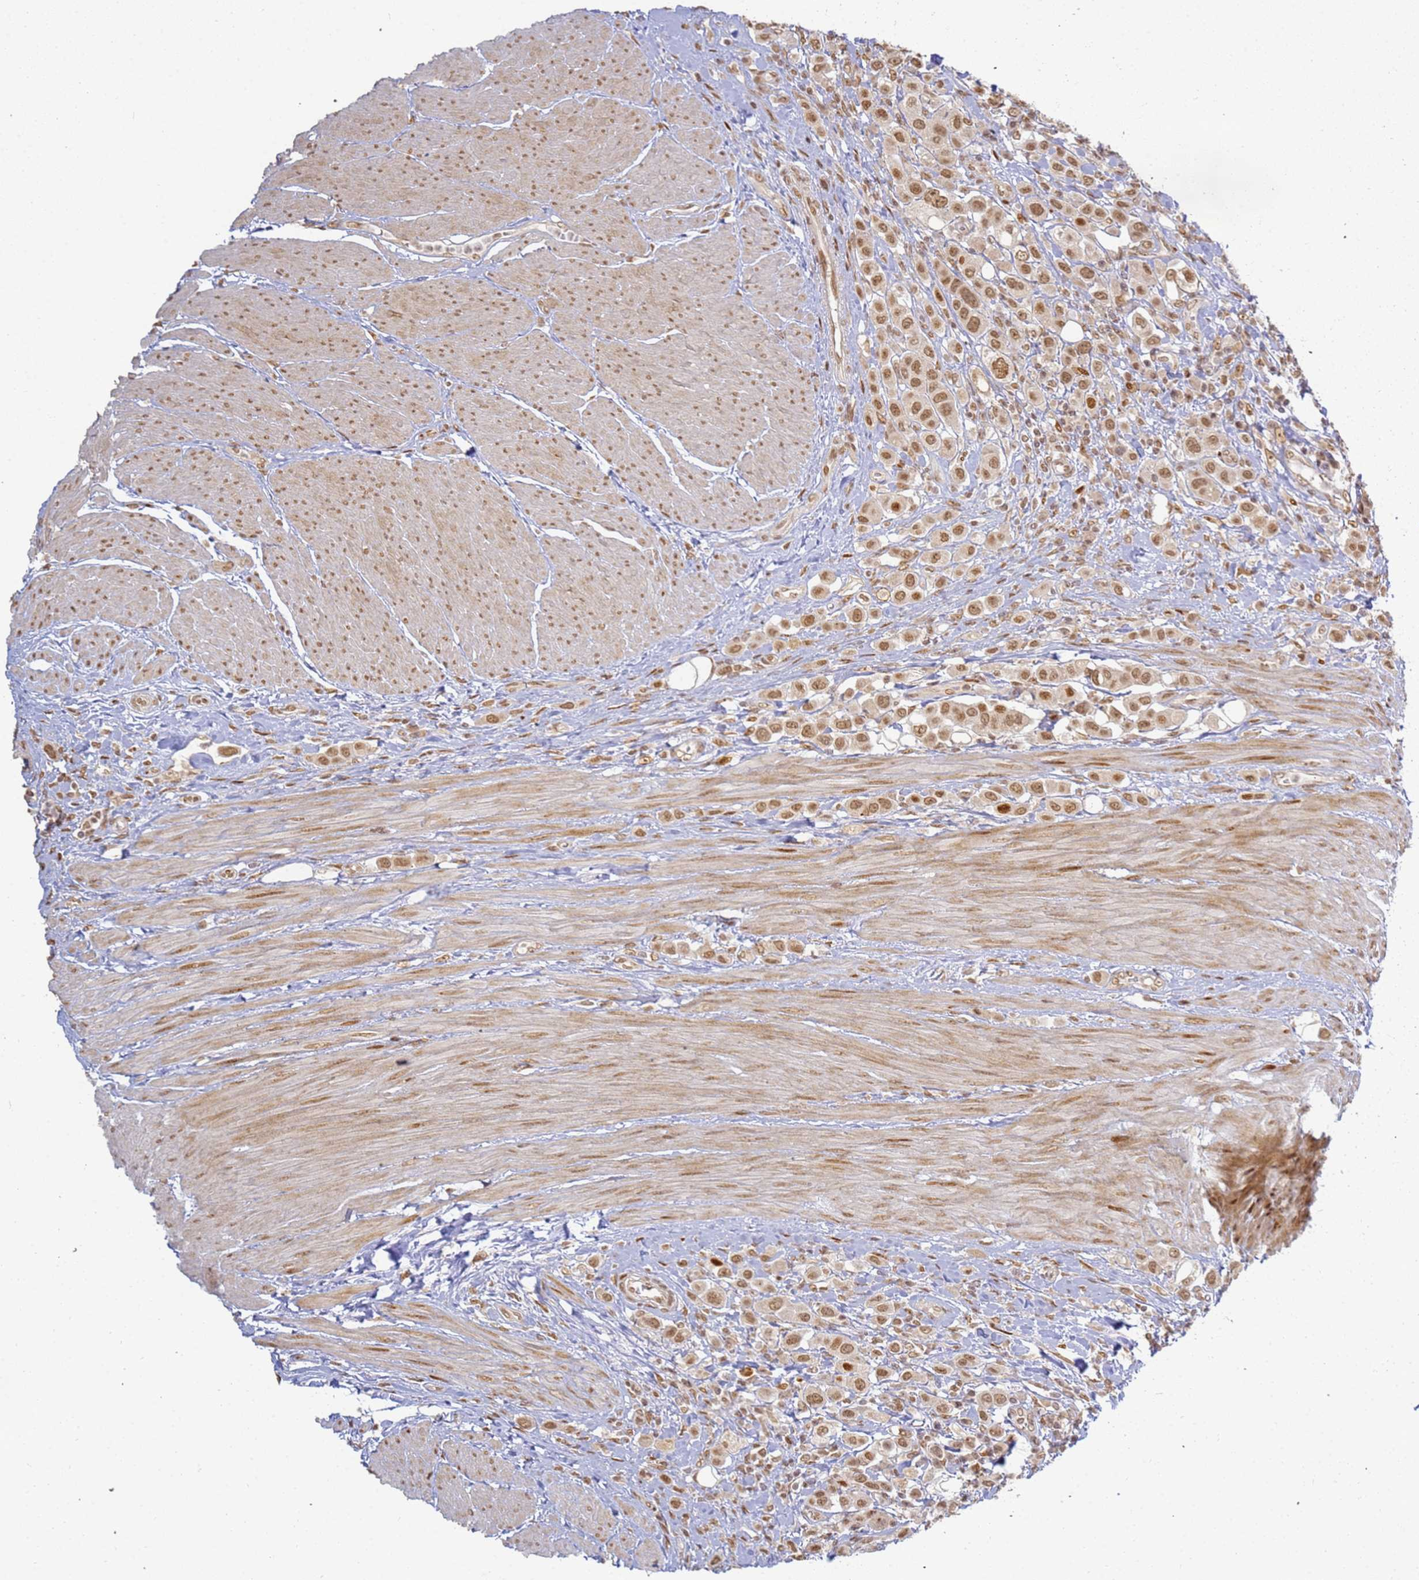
{"staining": {"intensity": "moderate", "quantity": ">75%", "location": "nuclear"}, "tissue": "urothelial cancer", "cell_type": "Tumor cells", "image_type": "cancer", "snomed": [{"axis": "morphology", "description": "Urothelial carcinoma, High grade"}, {"axis": "topography", "description": "Urinary bladder"}], "caption": "High-grade urothelial carcinoma was stained to show a protein in brown. There is medium levels of moderate nuclear positivity in about >75% of tumor cells.", "gene": "ABCA2", "patient": {"sex": "male", "age": 50}}